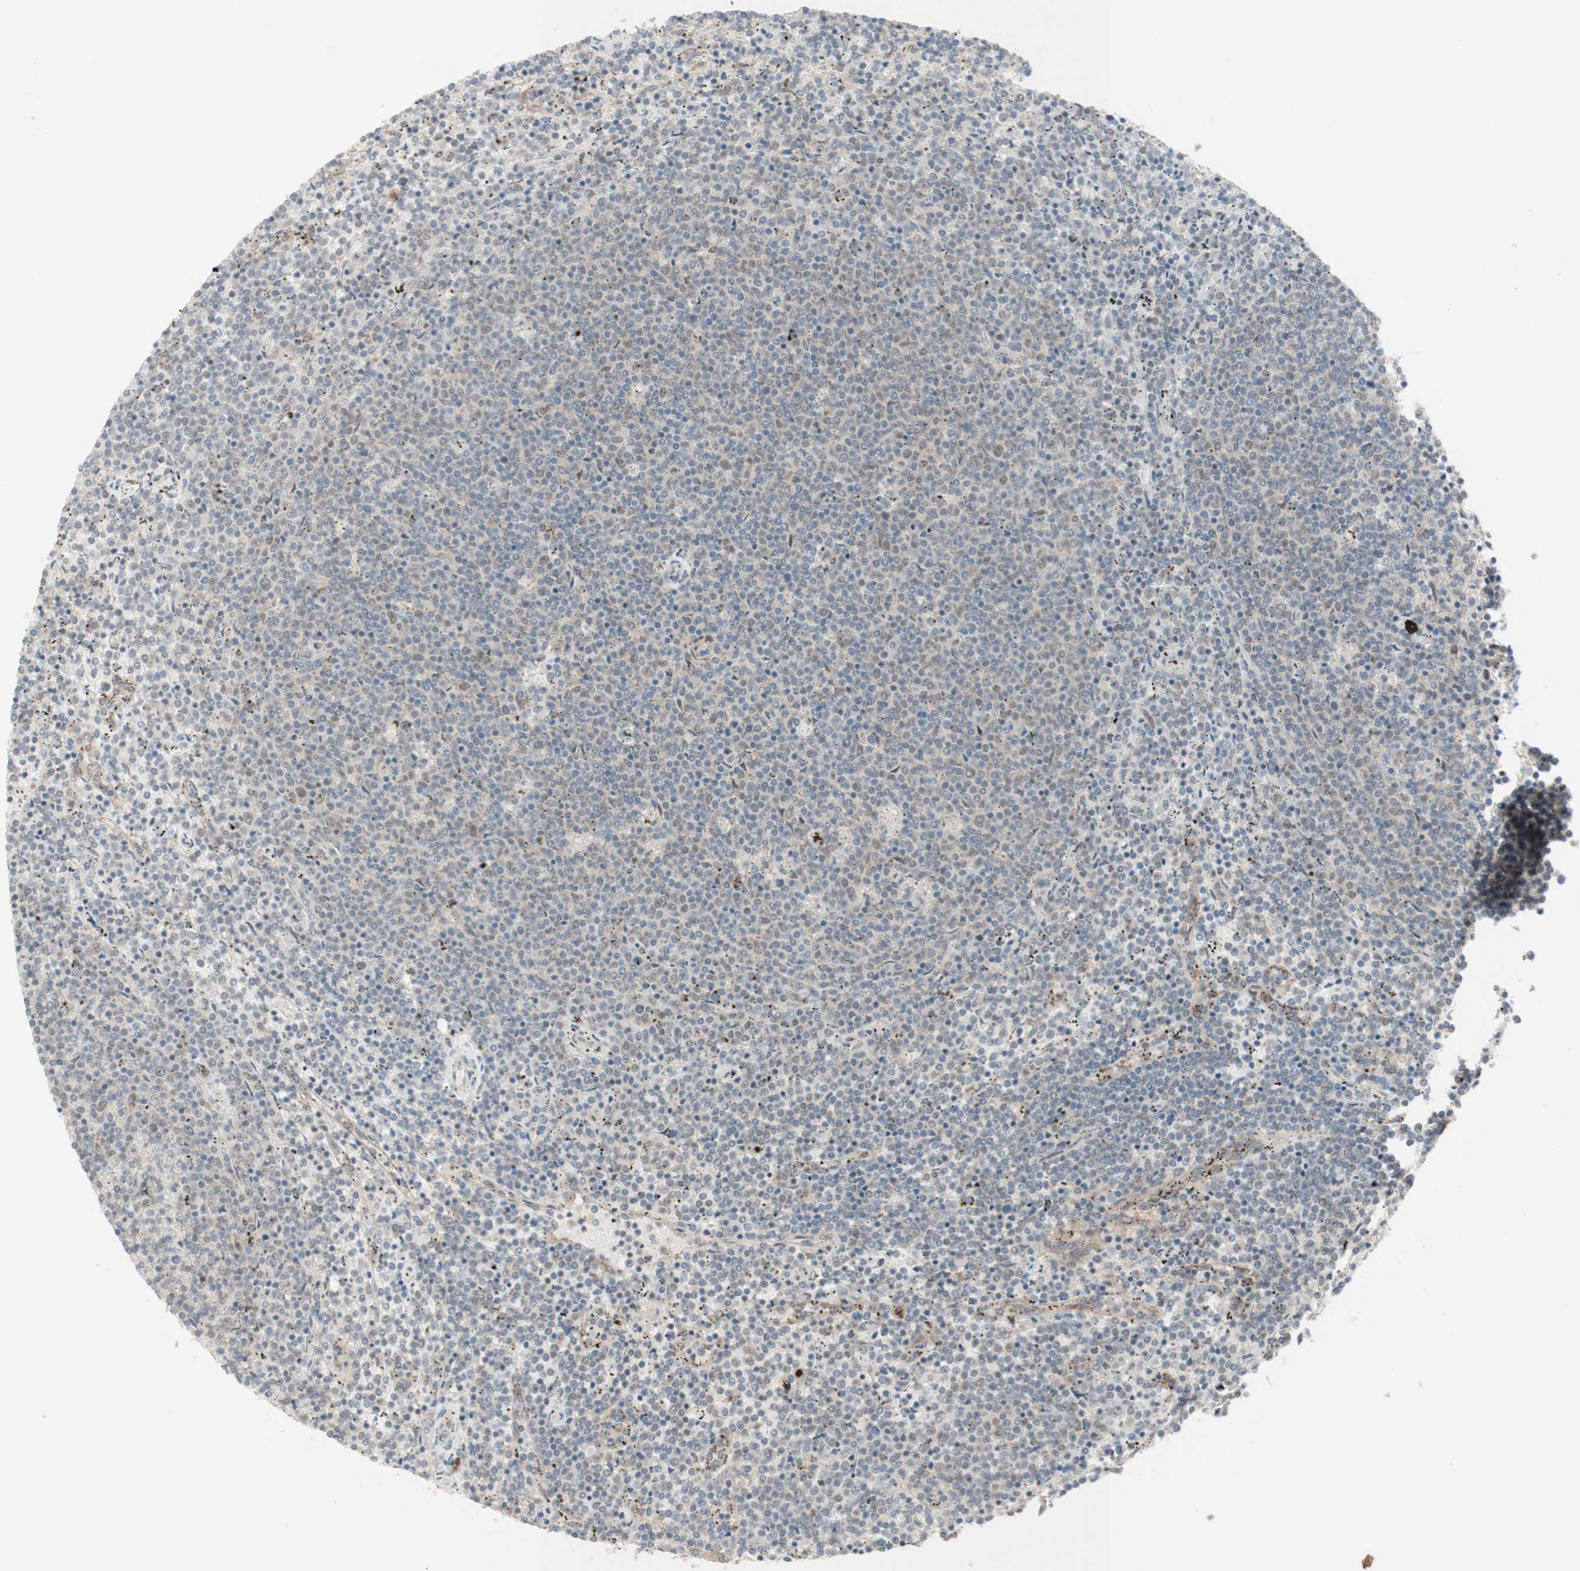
{"staining": {"intensity": "negative", "quantity": "none", "location": "none"}, "tissue": "lymphoma", "cell_type": "Tumor cells", "image_type": "cancer", "snomed": [{"axis": "morphology", "description": "Malignant lymphoma, non-Hodgkin's type, Low grade"}, {"axis": "topography", "description": "Spleen"}], "caption": "Immunohistochemistry of malignant lymphoma, non-Hodgkin's type (low-grade) demonstrates no positivity in tumor cells. The staining is performed using DAB brown chromogen with nuclei counter-stained in using hematoxylin.", "gene": "CYLD", "patient": {"sex": "female", "age": 50}}